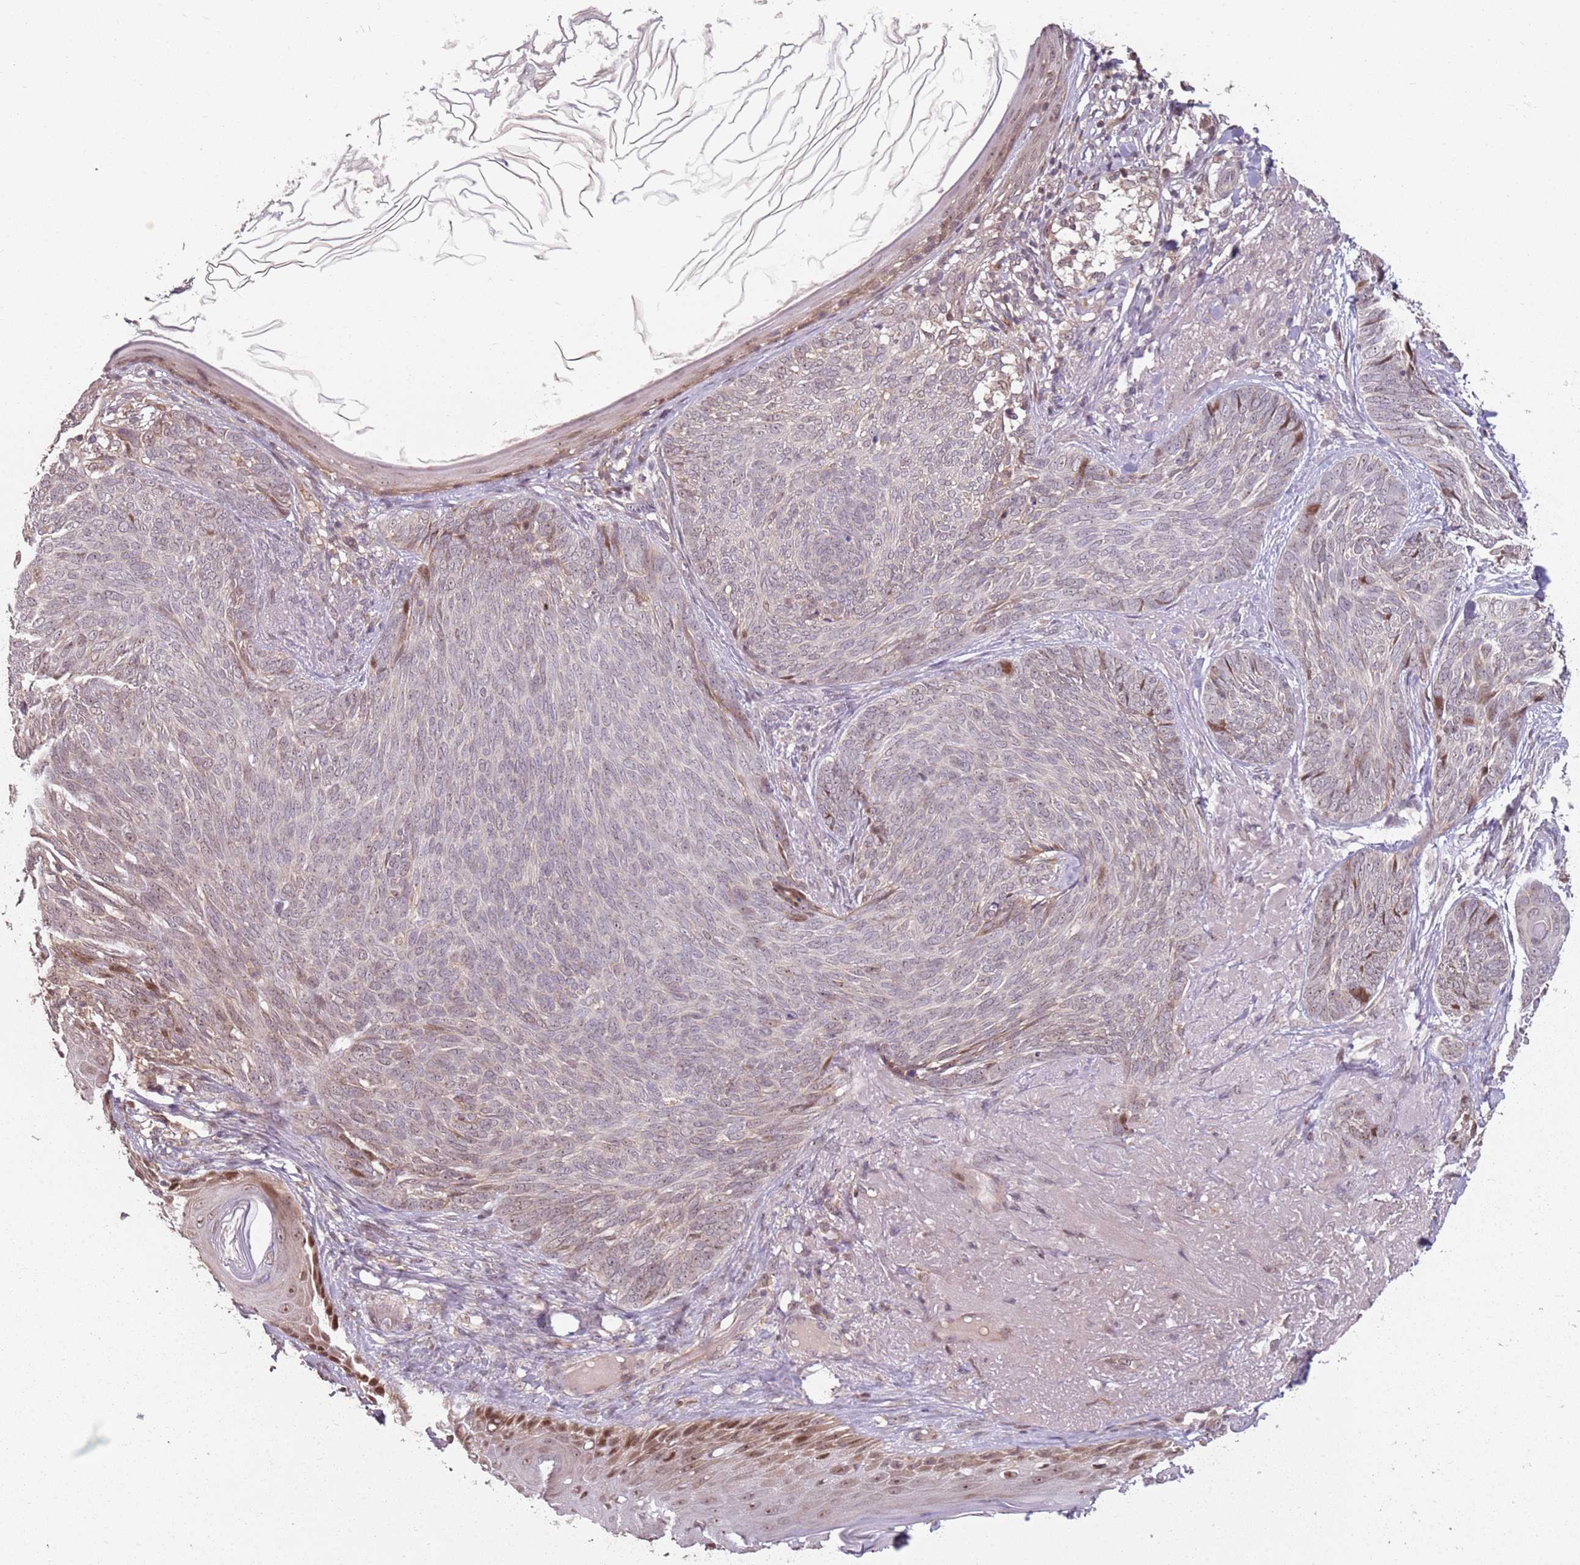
{"staining": {"intensity": "weak", "quantity": "<25%", "location": "nuclear"}, "tissue": "skin cancer", "cell_type": "Tumor cells", "image_type": "cancer", "snomed": [{"axis": "morphology", "description": "Basal cell carcinoma"}, {"axis": "topography", "description": "Skin"}], "caption": "A photomicrograph of human skin cancer is negative for staining in tumor cells. Nuclei are stained in blue.", "gene": "CHURC1", "patient": {"sex": "female", "age": 86}}